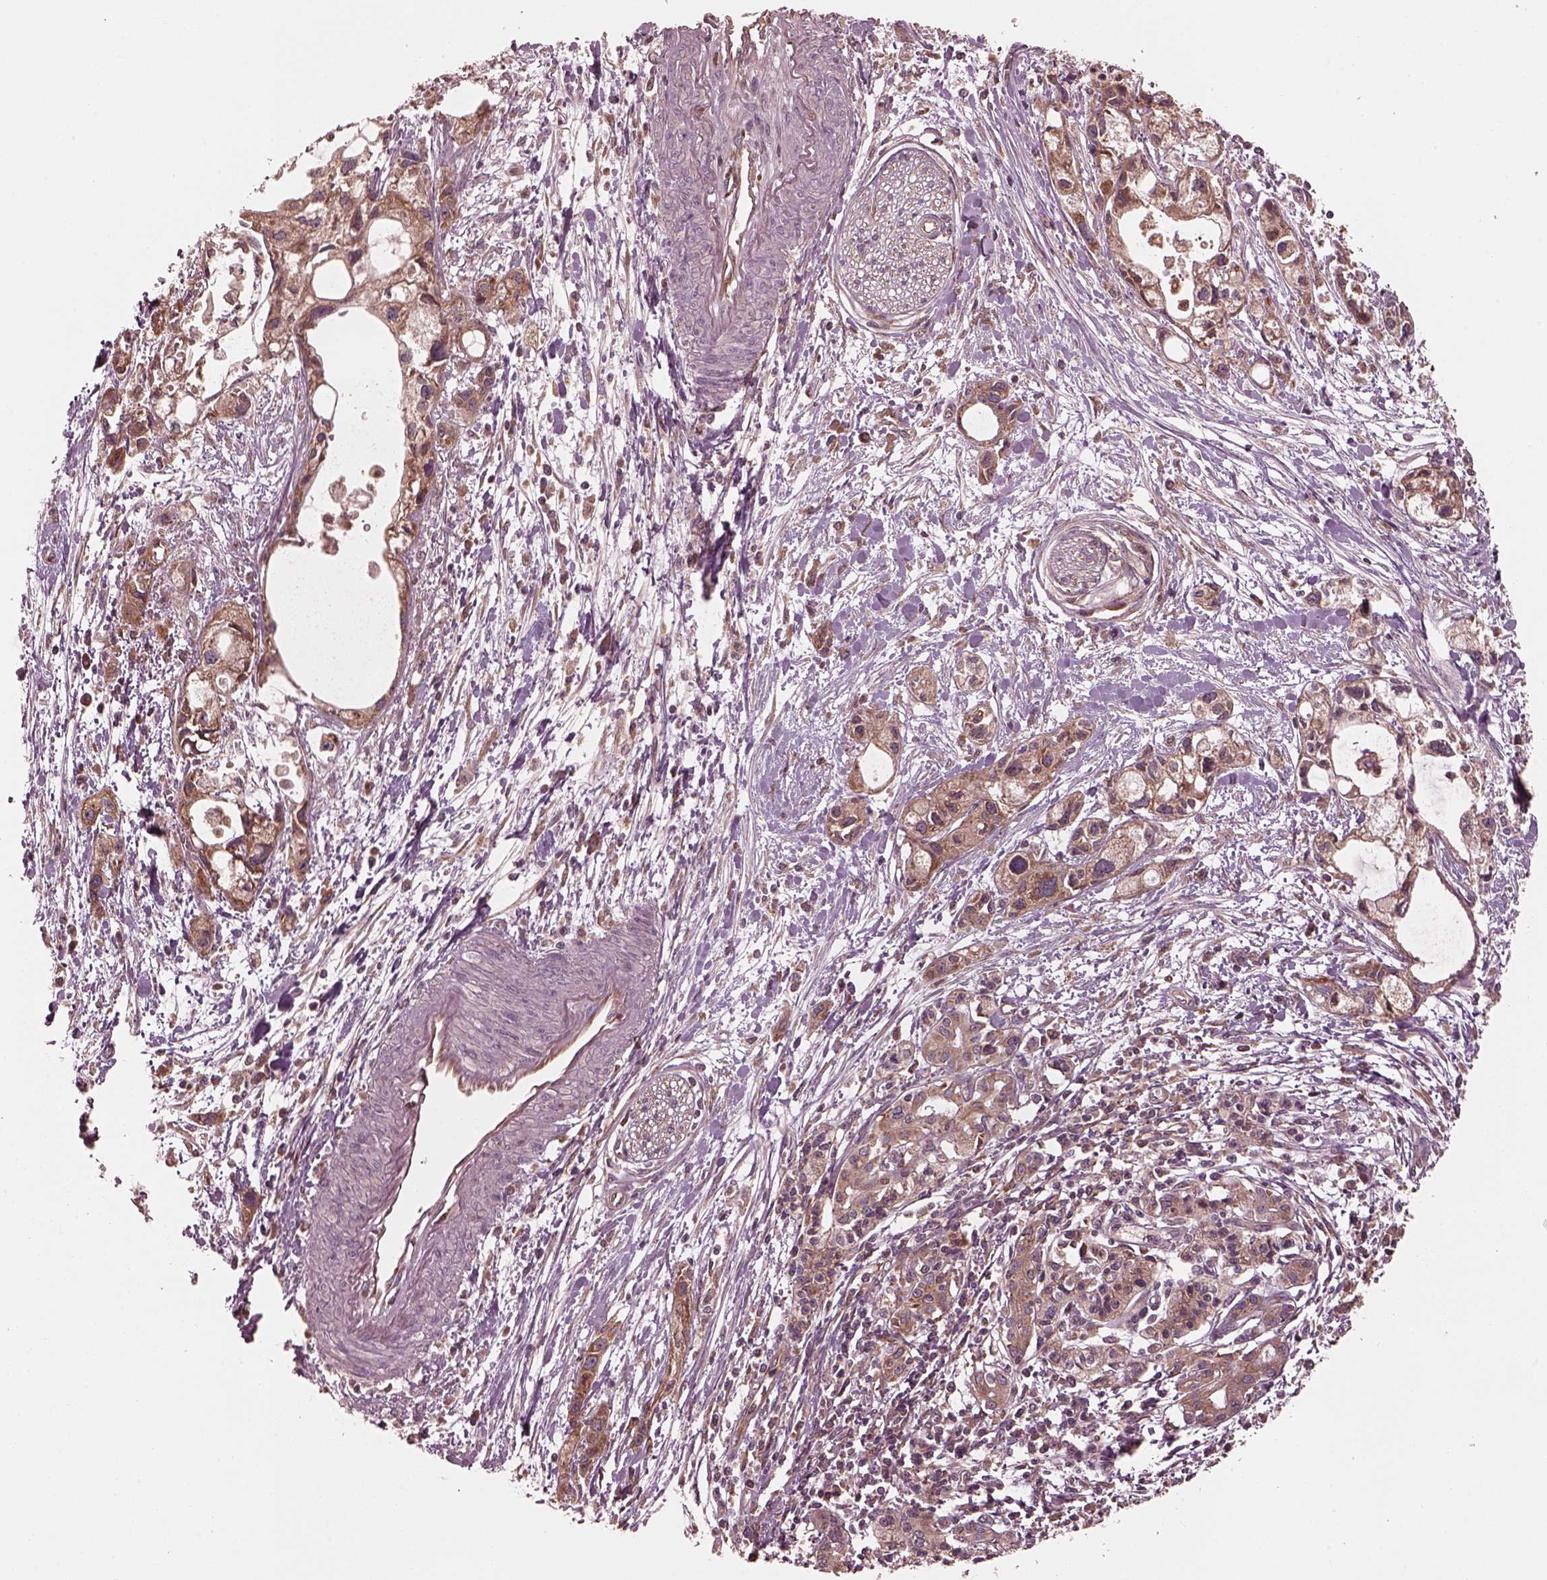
{"staining": {"intensity": "weak", "quantity": ">75%", "location": "cytoplasmic/membranous"}, "tissue": "pancreatic cancer", "cell_type": "Tumor cells", "image_type": "cancer", "snomed": [{"axis": "morphology", "description": "Adenocarcinoma, NOS"}, {"axis": "topography", "description": "Pancreas"}], "caption": "The immunohistochemical stain highlights weak cytoplasmic/membranous expression in tumor cells of adenocarcinoma (pancreatic) tissue.", "gene": "PIK3R2", "patient": {"sex": "female", "age": 61}}